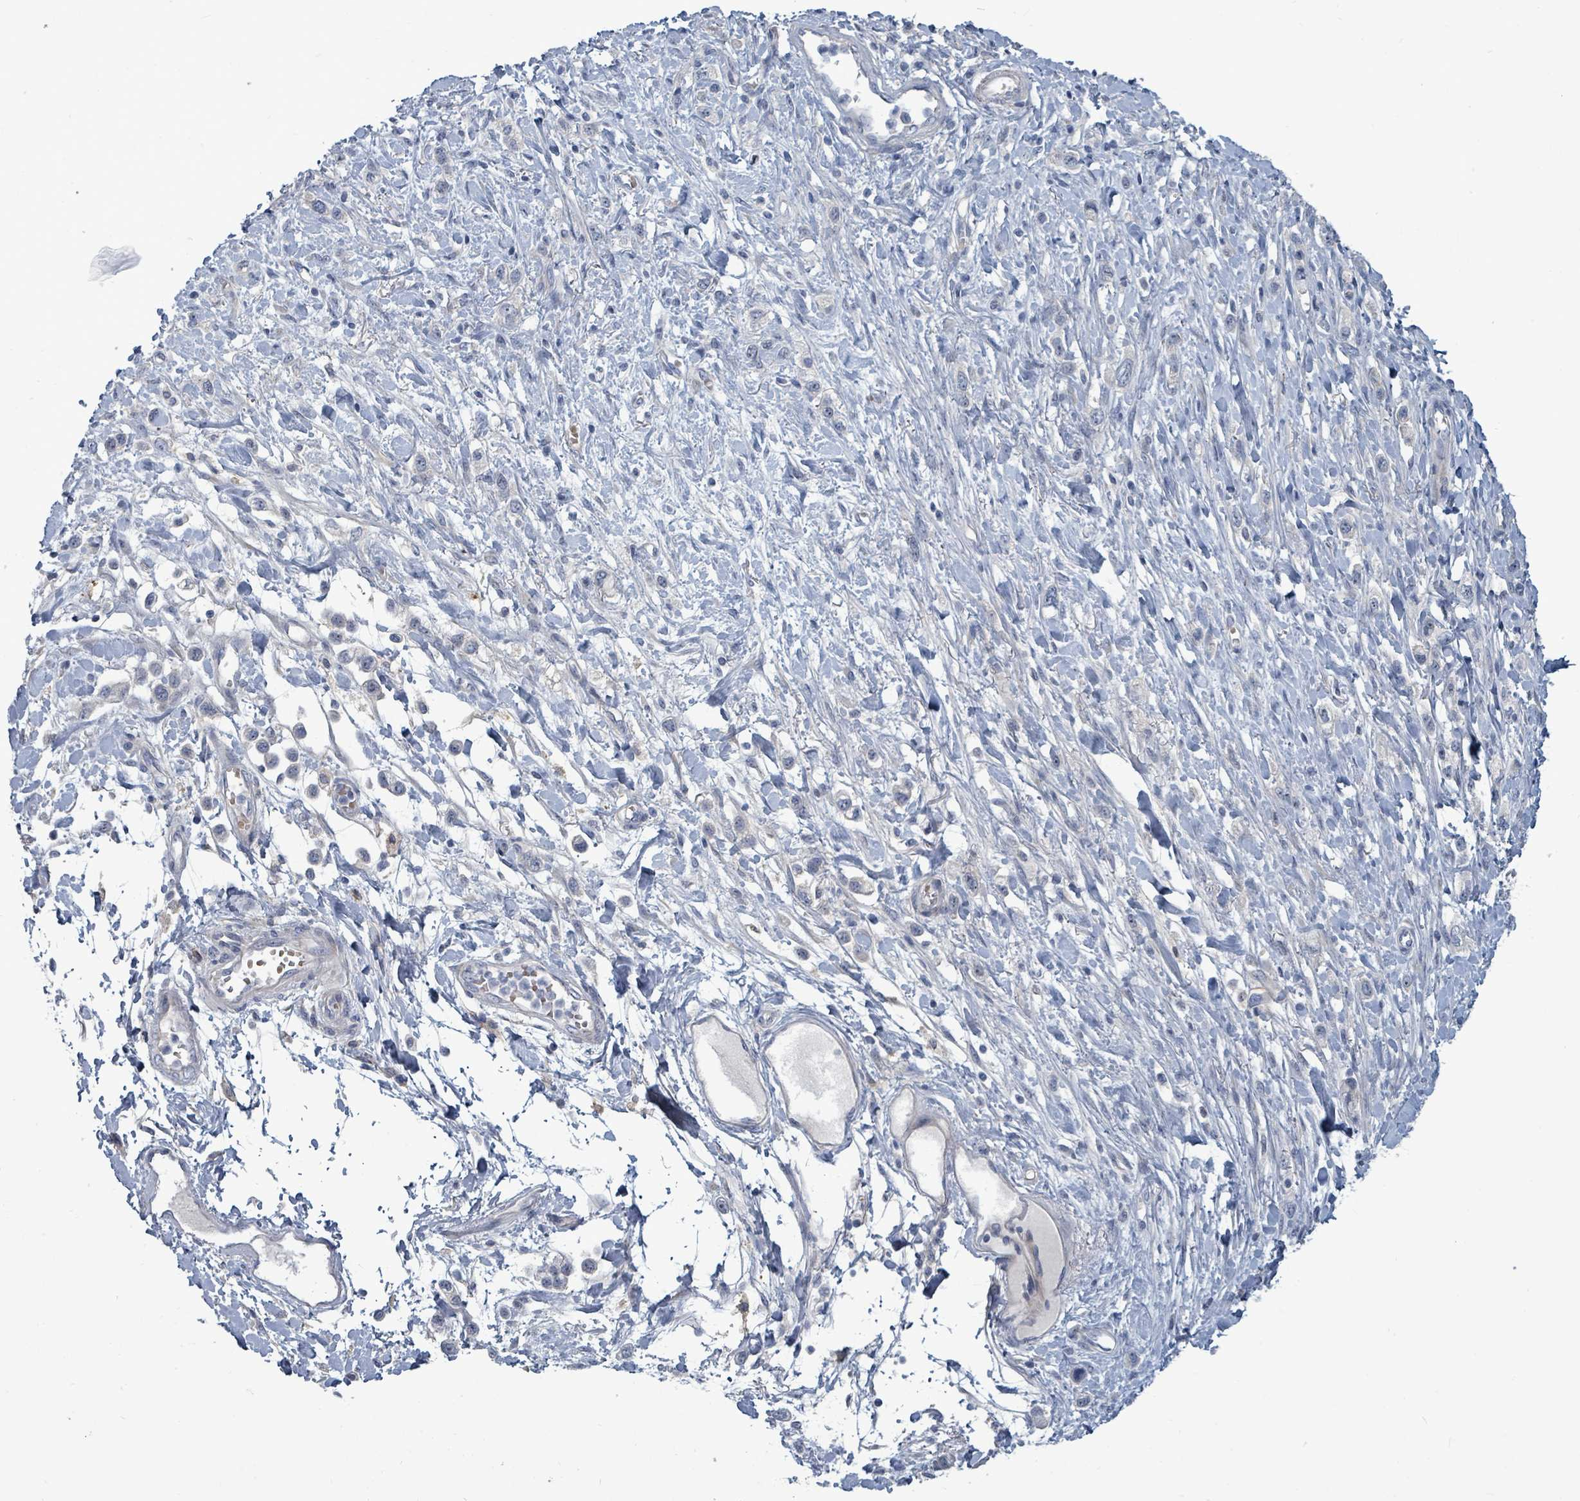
{"staining": {"intensity": "negative", "quantity": "none", "location": "none"}, "tissue": "stomach cancer", "cell_type": "Tumor cells", "image_type": "cancer", "snomed": [{"axis": "morphology", "description": "Adenocarcinoma, NOS"}, {"axis": "topography", "description": "Stomach"}], "caption": "DAB immunohistochemical staining of human stomach adenocarcinoma displays no significant staining in tumor cells.", "gene": "TRDMT1", "patient": {"sex": "female", "age": 65}}